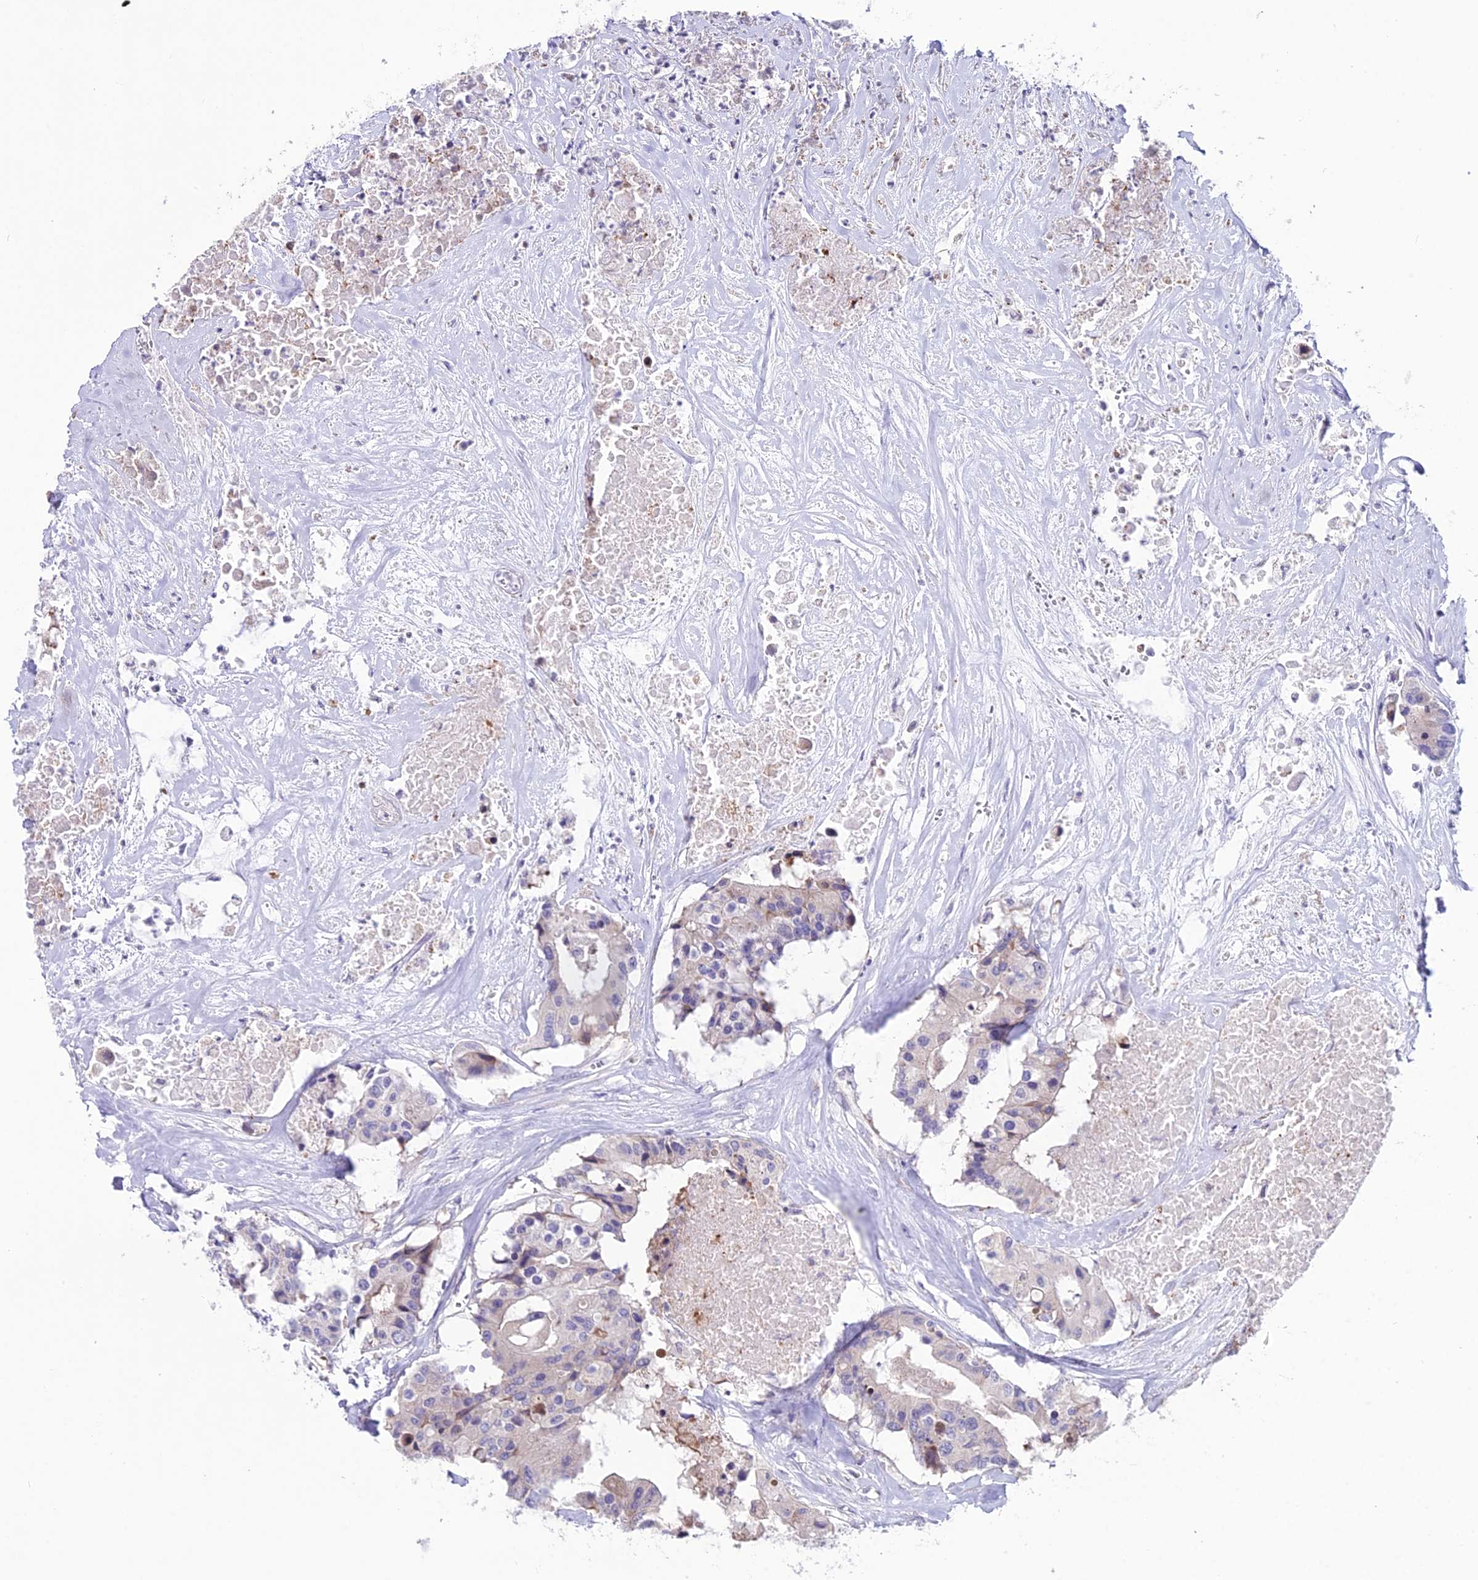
{"staining": {"intensity": "negative", "quantity": "none", "location": "none"}, "tissue": "colorectal cancer", "cell_type": "Tumor cells", "image_type": "cancer", "snomed": [{"axis": "morphology", "description": "Adenocarcinoma, NOS"}, {"axis": "topography", "description": "Colon"}], "caption": "DAB immunohistochemical staining of human colorectal cancer (adenocarcinoma) shows no significant positivity in tumor cells.", "gene": "RPS26", "patient": {"sex": "male", "age": 77}}